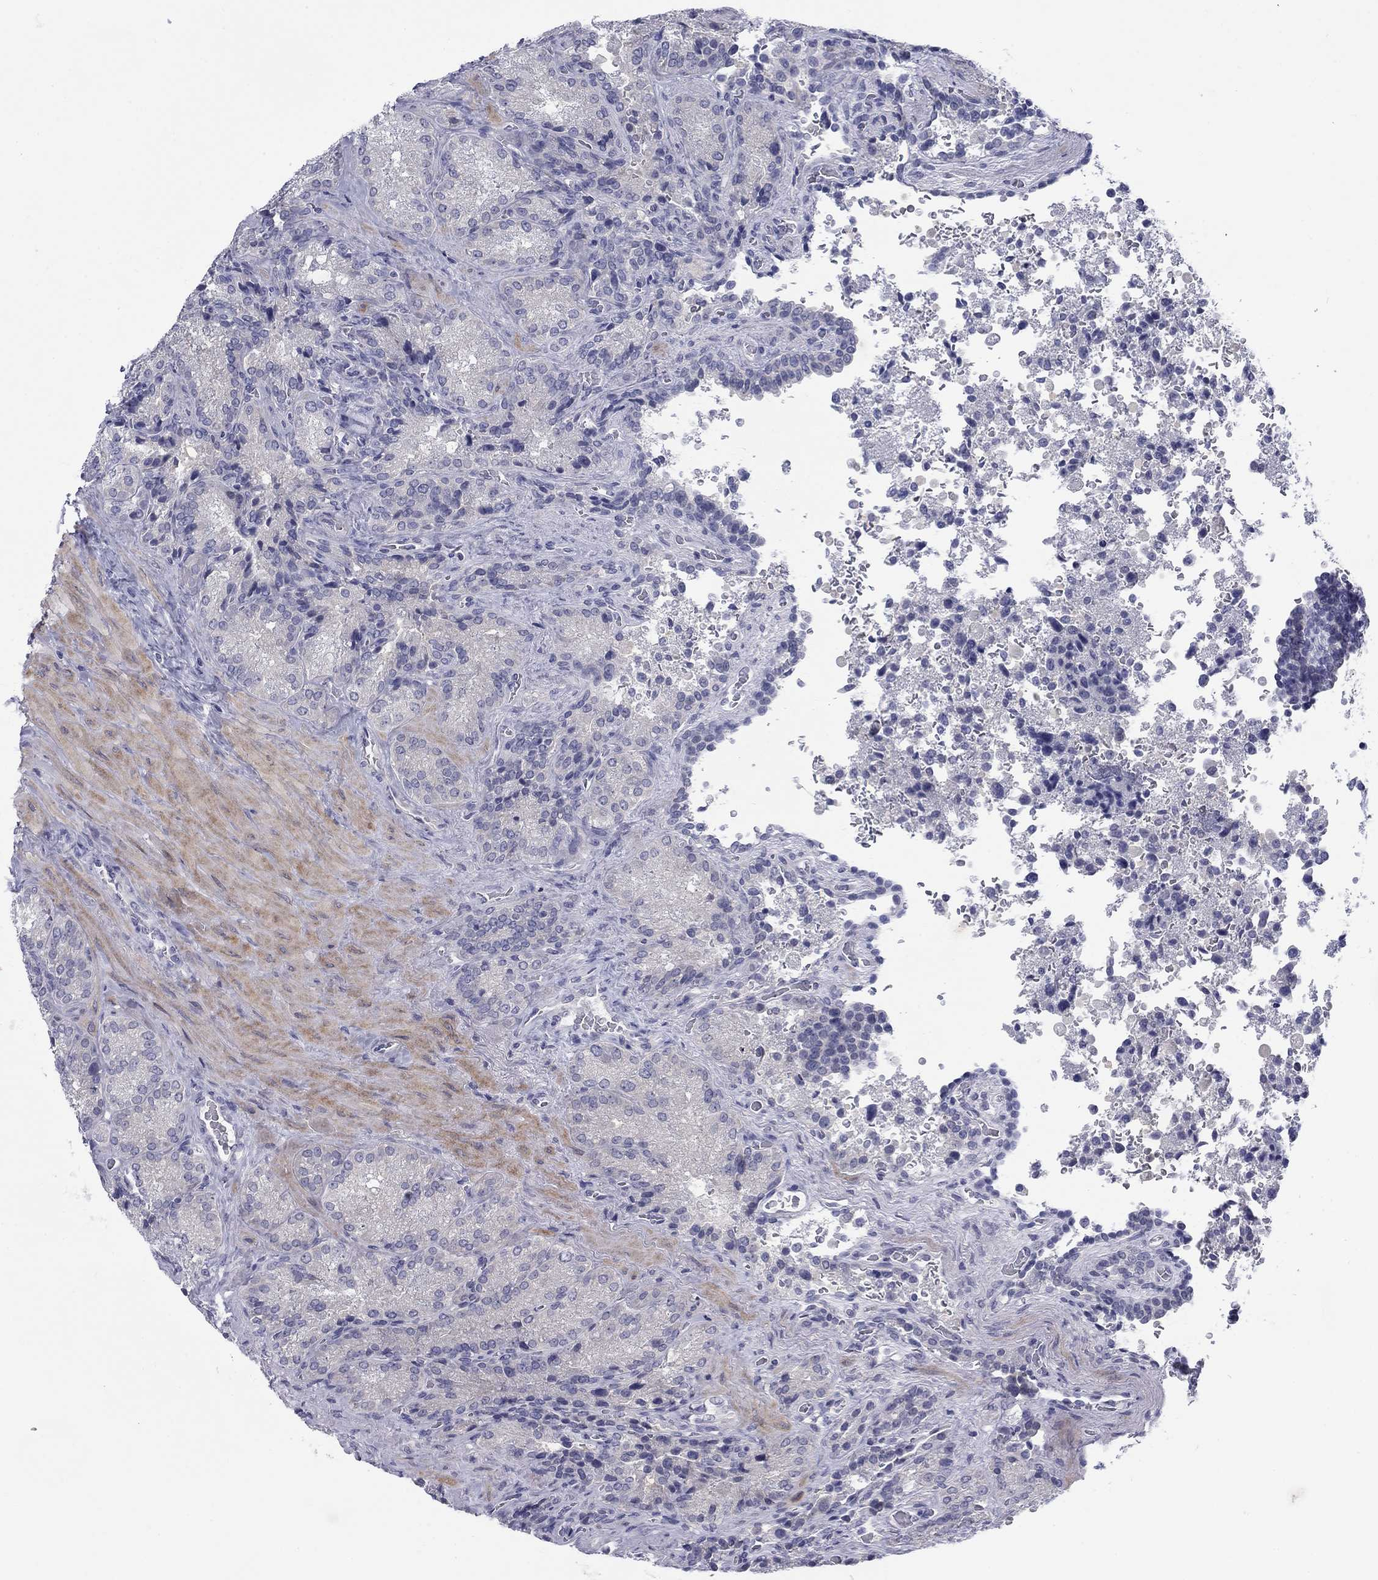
{"staining": {"intensity": "negative", "quantity": "none", "location": "none"}, "tissue": "seminal vesicle", "cell_type": "Glandular cells", "image_type": "normal", "snomed": [{"axis": "morphology", "description": "Normal tissue, NOS"}, {"axis": "topography", "description": "Seminal veicle"}], "caption": "Immunohistochemistry photomicrograph of benign seminal vesicle: seminal vesicle stained with DAB (3,3'-diaminobenzidine) reveals no significant protein expression in glandular cells. Brightfield microscopy of immunohistochemistry stained with DAB (3,3'-diaminobenzidine) (brown) and hematoxylin (blue), captured at high magnification.", "gene": "CACNA1A", "patient": {"sex": "male", "age": 37}}